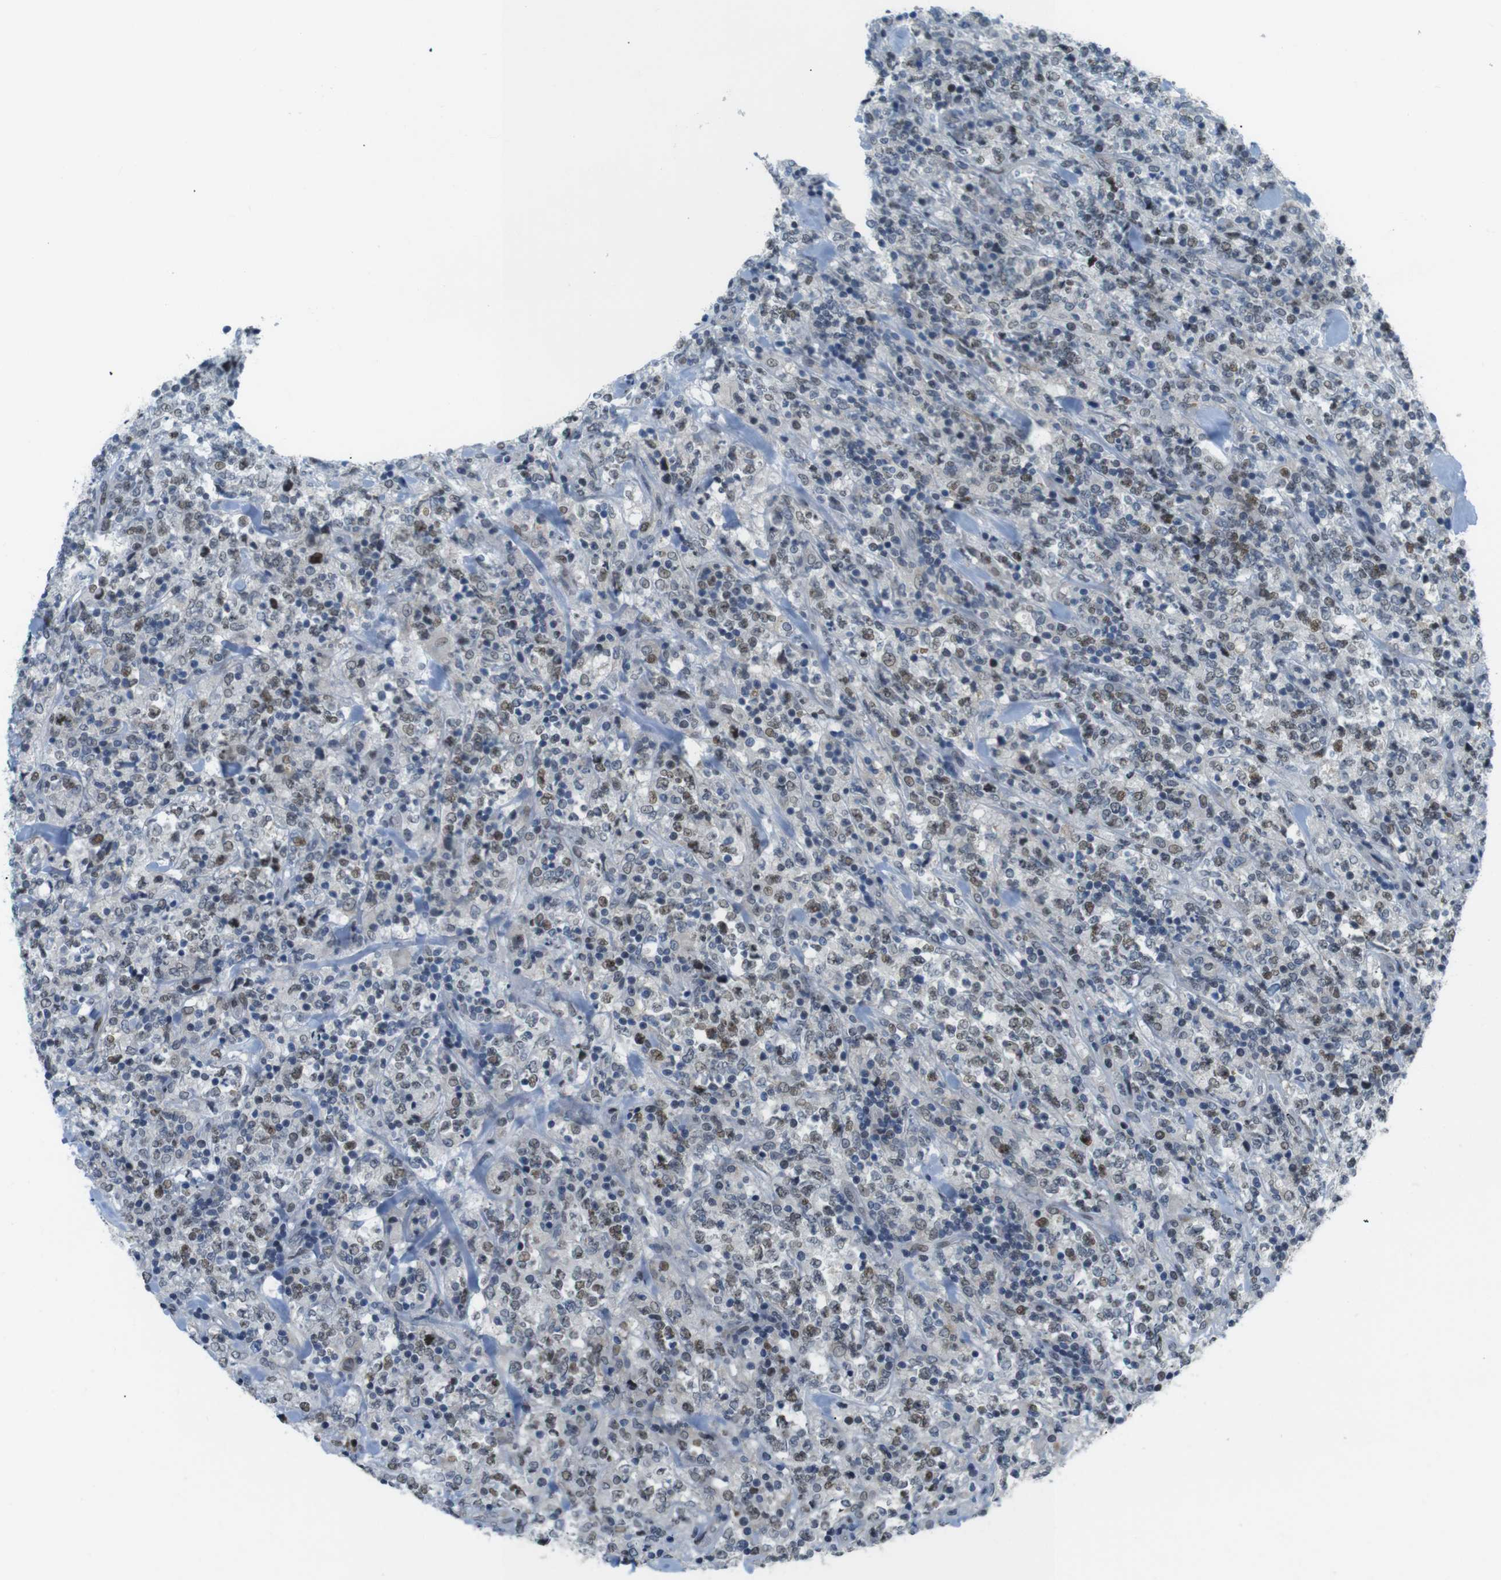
{"staining": {"intensity": "weak", "quantity": "25%-75%", "location": "nuclear"}, "tissue": "lymphoma", "cell_type": "Tumor cells", "image_type": "cancer", "snomed": [{"axis": "morphology", "description": "Malignant lymphoma, non-Hodgkin's type, High grade"}, {"axis": "topography", "description": "Soft tissue"}], "caption": "The image reveals staining of high-grade malignant lymphoma, non-Hodgkin's type, revealing weak nuclear protein positivity (brown color) within tumor cells.", "gene": "SMCO2", "patient": {"sex": "male", "age": 18}}